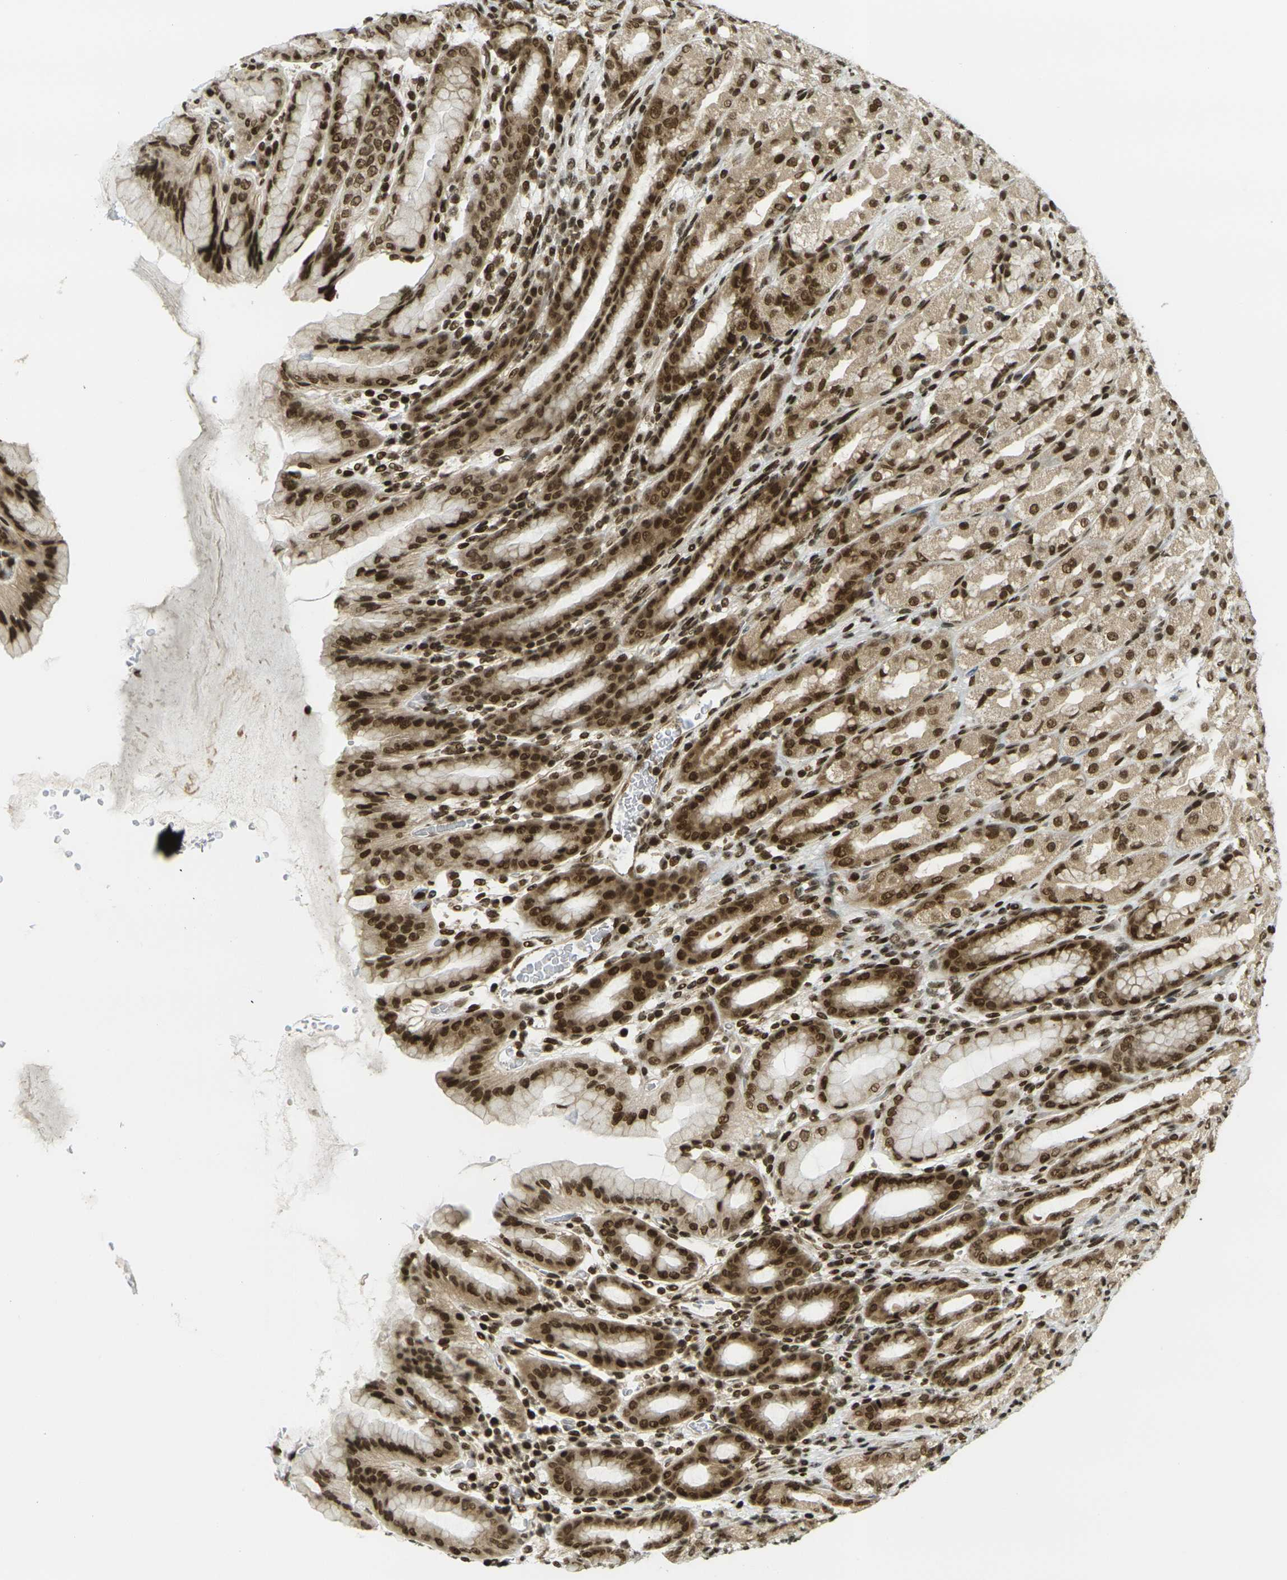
{"staining": {"intensity": "strong", "quantity": ">75%", "location": "cytoplasmic/membranous,nuclear"}, "tissue": "stomach", "cell_type": "Glandular cells", "image_type": "normal", "snomed": [{"axis": "morphology", "description": "Normal tissue, NOS"}, {"axis": "topography", "description": "Stomach, upper"}], "caption": "Protein staining reveals strong cytoplasmic/membranous,nuclear positivity in about >75% of glandular cells in normal stomach. (IHC, brightfield microscopy, high magnification).", "gene": "RUVBL2", "patient": {"sex": "male", "age": 68}}